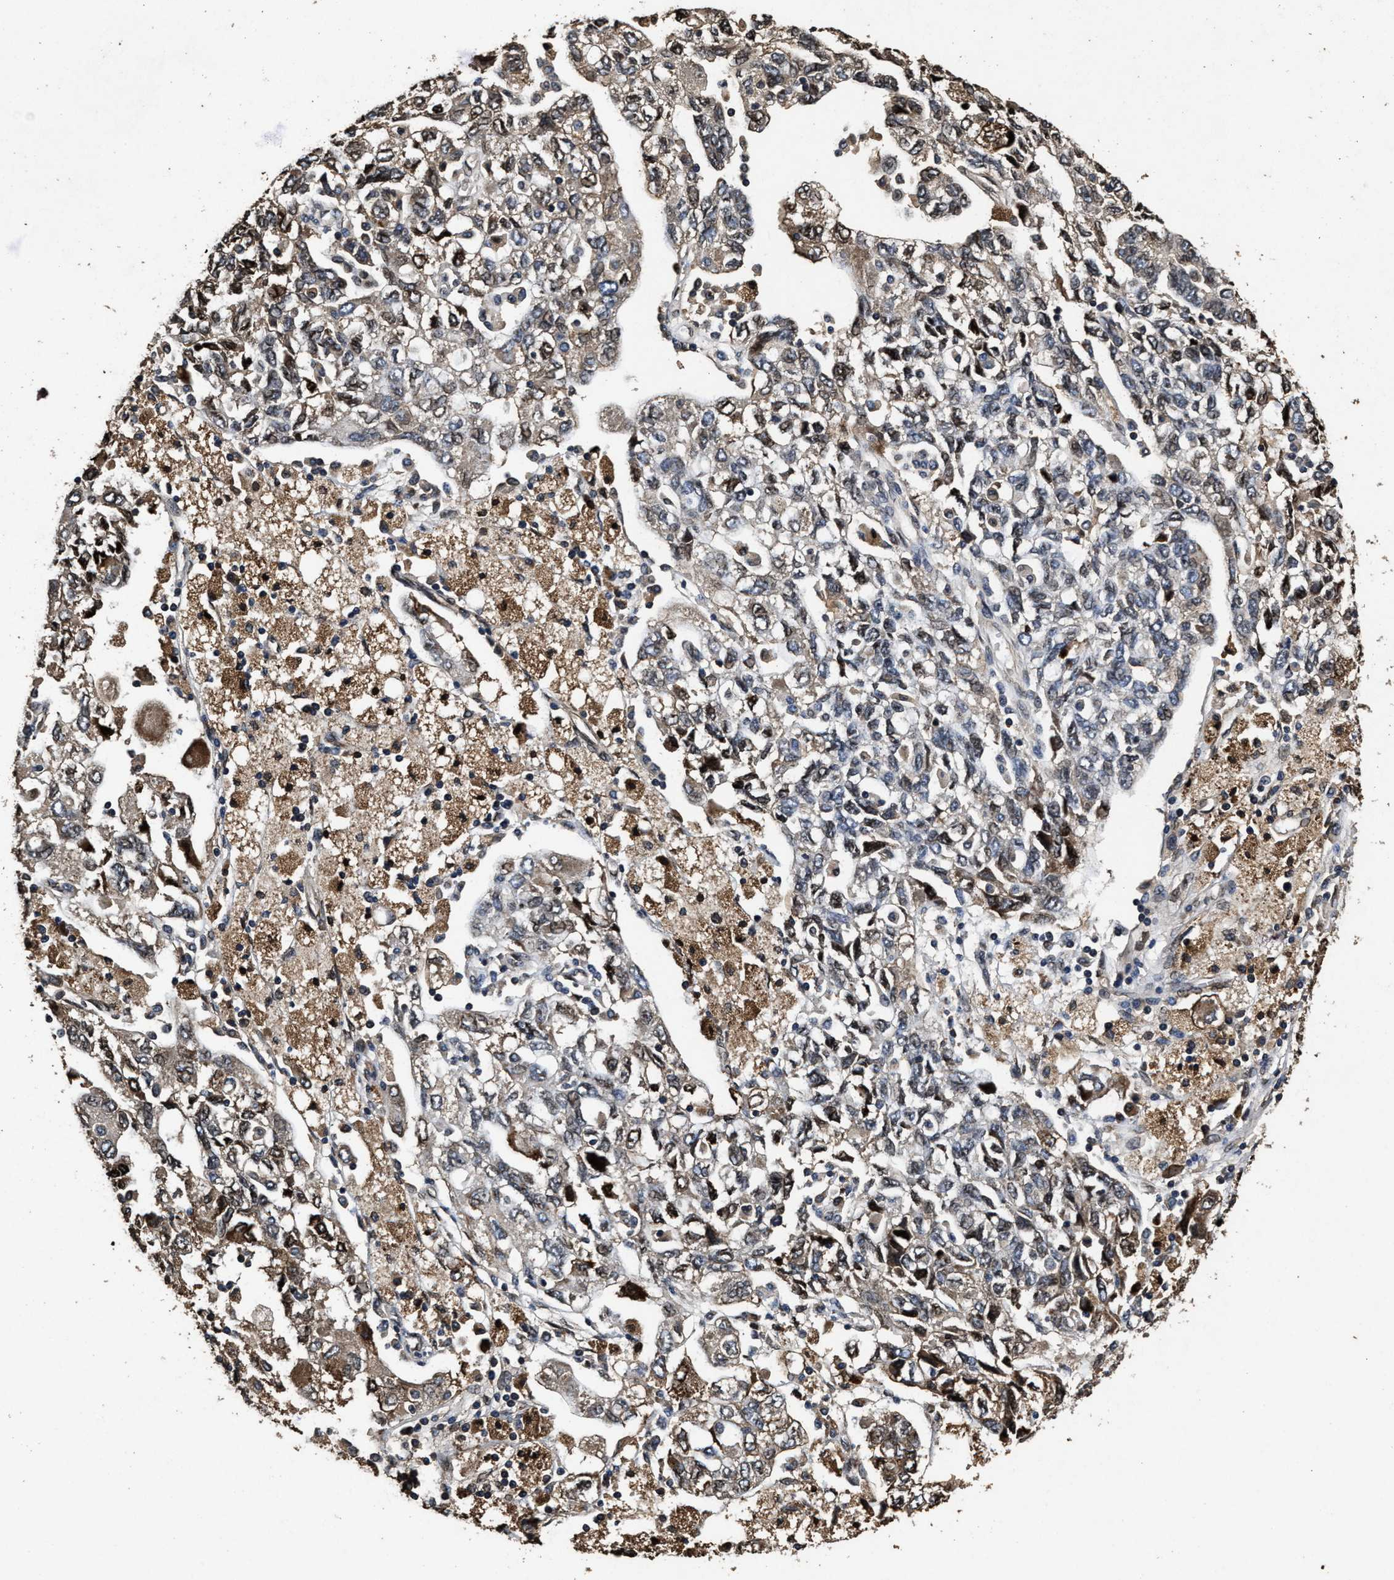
{"staining": {"intensity": "weak", "quantity": "25%-75%", "location": "cytoplasmic/membranous"}, "tissue": "ovarian cancer", "cell_type": "Tumor cells", "image_type": "cancer", "snomed": [{"axis": "morphology", "description": "Carcinoma, NOS"}, {"axis": "morphology", "description": "Cystadenocarcinoma, serous, NOS"}, {"axis": "topography", "description": "Ovary"}], "caption": "A low amount of weak cytoplasmic/membranous expression is appreciated in approximately 25%-75% of tumor cells in ovarian cancer tissue. (DAB = brown stain, brightfield microscopy at high magnification).", "gene": "ACCS", "patient": {"sex": "female", "age": 69}}